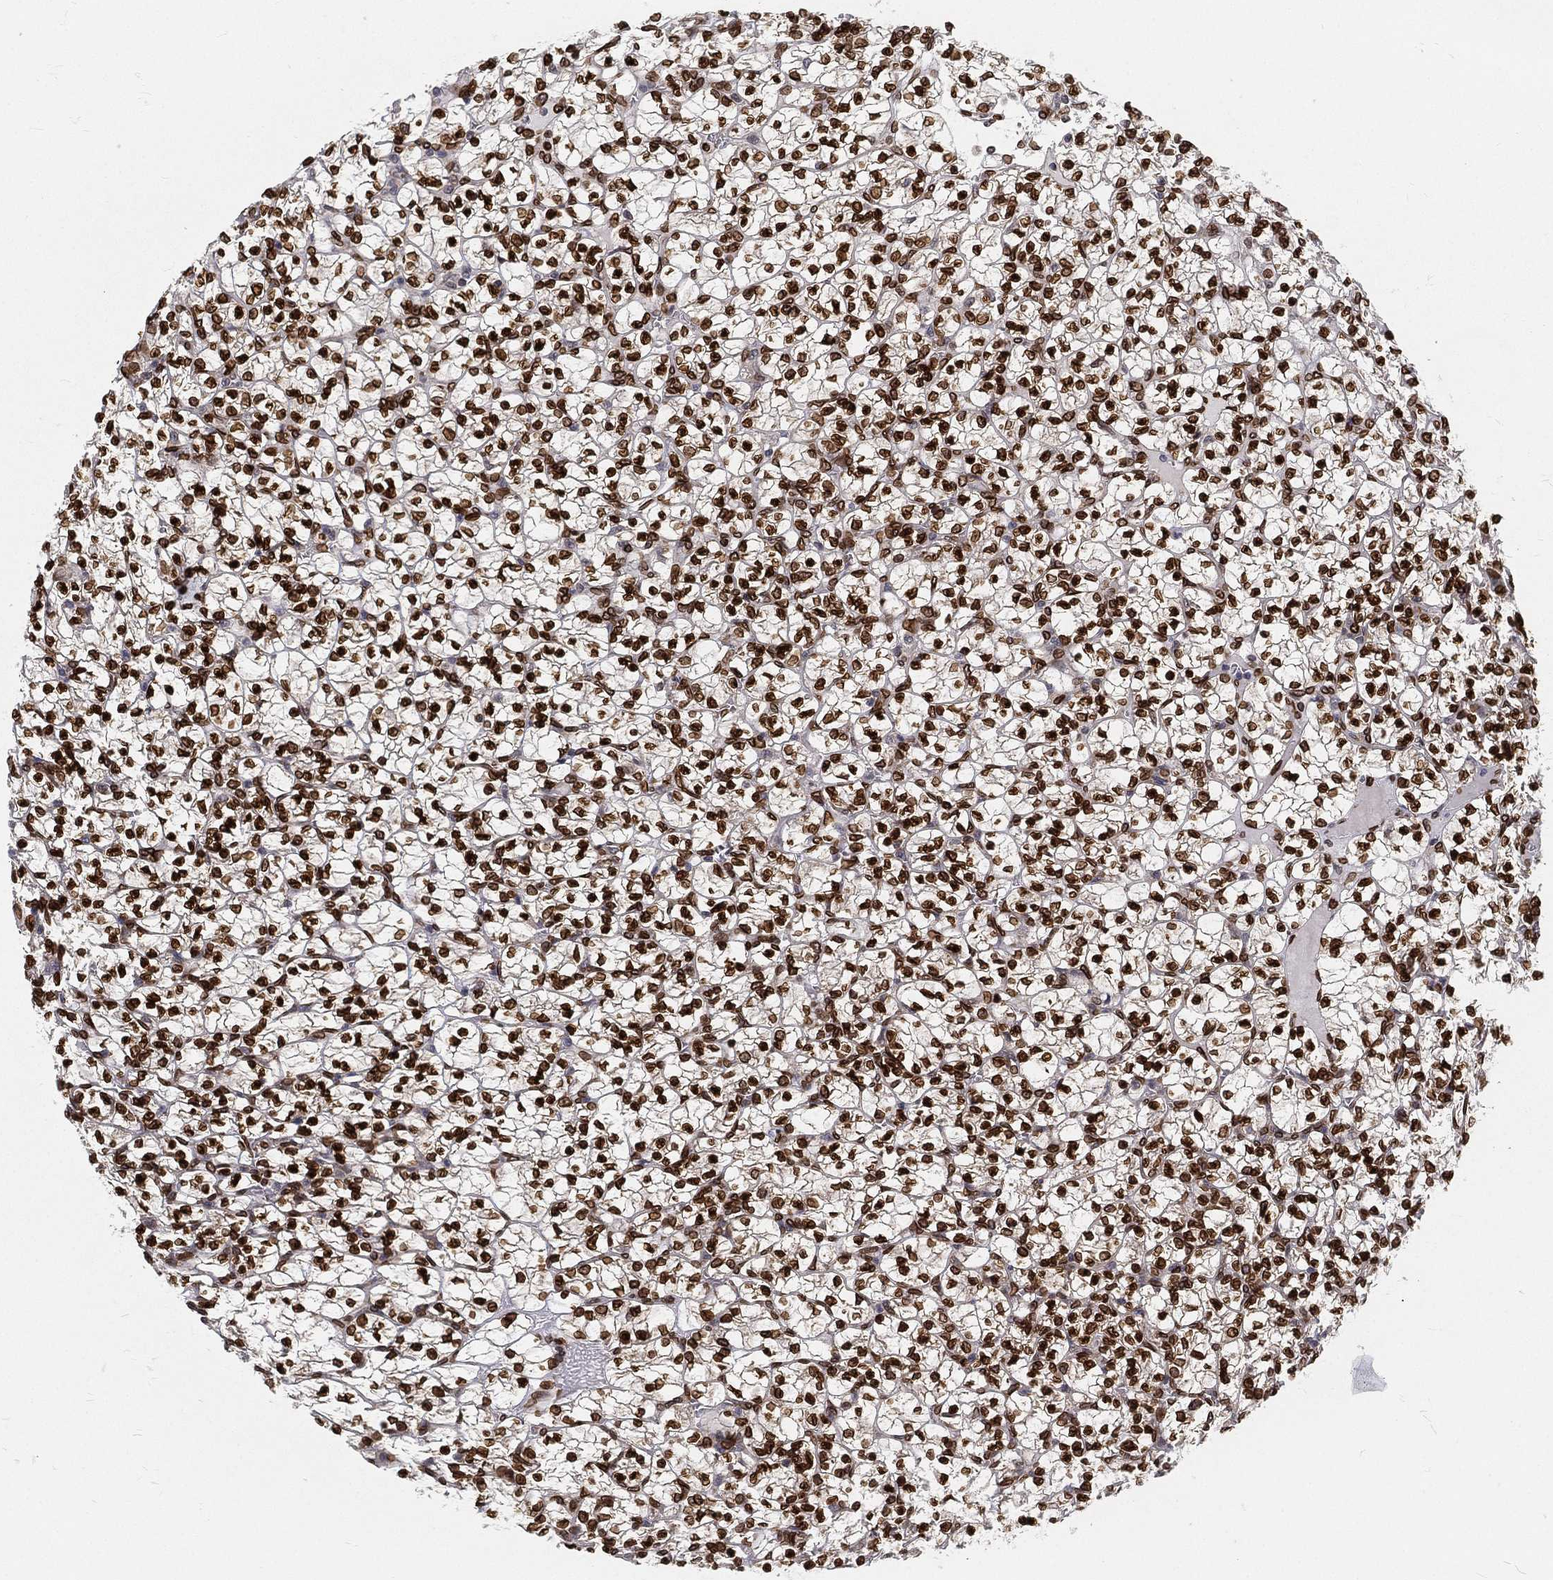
{"staining": {"intensity": "strong", "quantity": ">75%", "location": "nuclear"}, "tissue": "renal cancer", "cell_type": "Tumor cells", "image_type": "cancer", "snomed": [{"axis": "morphology", "description": "Adenocarcinoma, NOS"}, {"axis": "topography", "description": "Kidney"}], "caption": "Immunohistochemical staining of human renal cancer (adenocarcinoma) demonstrates strong nuclear protein expression in about >75% of tumor cells.", "gene": "PALB2", "patient": {"sex": "female", "age": 89}}